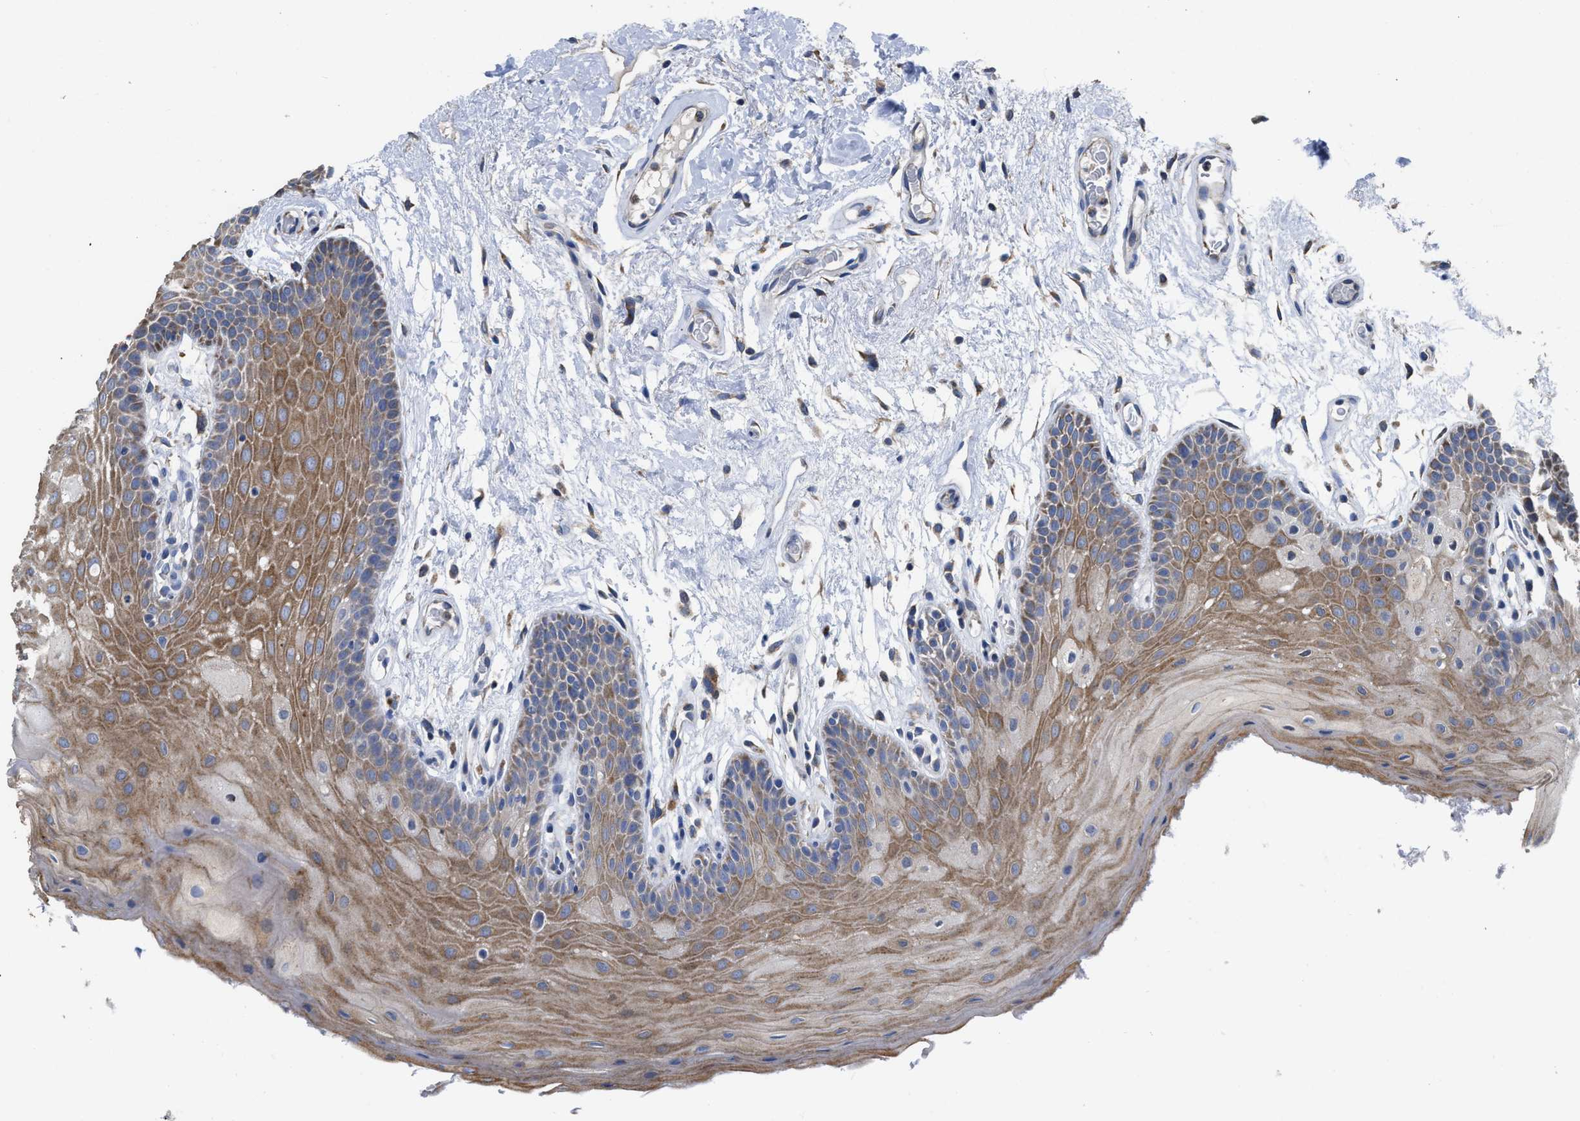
{"staining": {"intensity": "moderate", "quantity": ">75%", "location": "cytoplasmic/membranous"}, "tissue": "oral mucosa", "cell_type": "Squamous epithelial cells", "image_type": "normal", "snomed": [{"axis": "morphology", "description": "Normal tissue, NOS"}, {"axis": "morphology", "description": "Squamous cell carcinoma, NOS"}, {"axis": "topography", "description": "Oral tissue"}, {"axis": "topography", "description": "Head-Neck"}], "caption": "Protein analysis of benign oral mucosa reveals moderate cytoplasmic/membranous positivity in approximately >75% of squamous epithelial cells. Using DAB (brown) and hematoxylin (blue) stains, captured at high magnification using brightfield microscopy.", "gene": "AK2", "patient": {"sex": "male", "age": 71}}